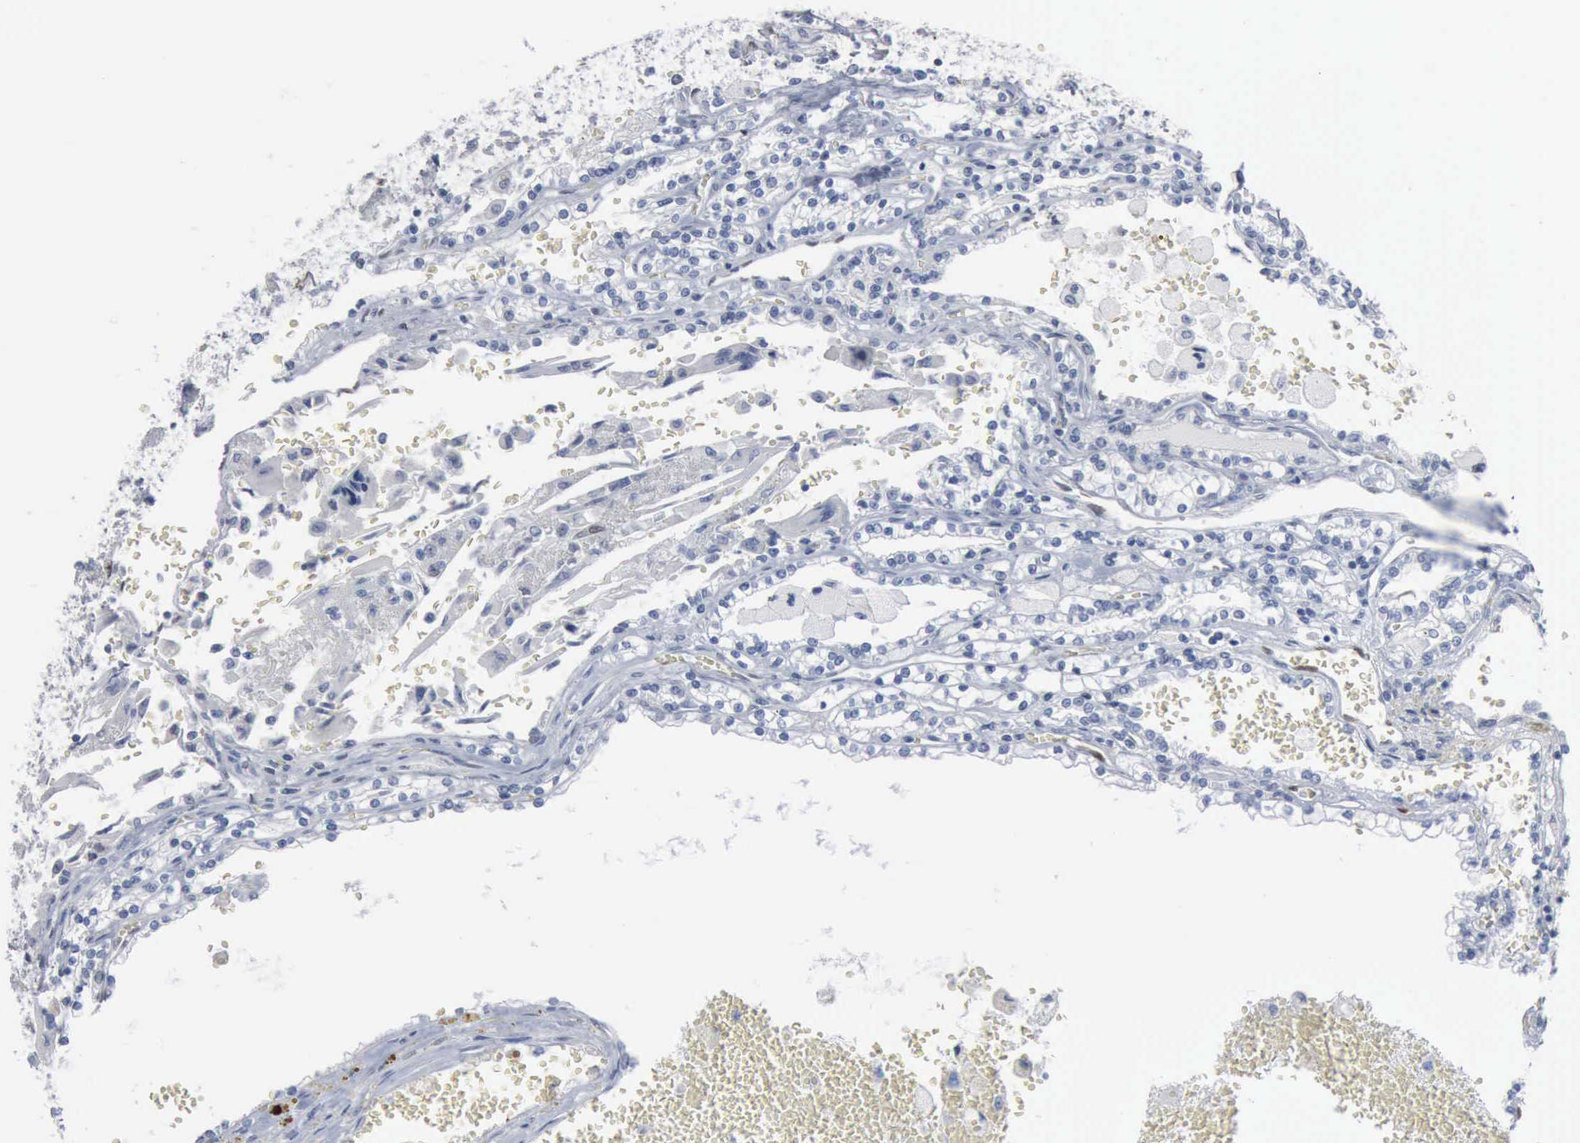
{"staining": {"intensity": "negative", "quantity": "none", "location": "none"}, "tissue": "renal cancer", "cell_type": "Tumor cells", "image_type": "cancer", "snomed": [{"axis": "morphology", "description": "Adenocarcinoma, NOS"}, {"axis": "topography", "description": "Kidney"}], "caption": "Tumor cells show no significant protein staining in adenocarcinoma (renal).", "gene": "FGF2", "patient": {"sex": "female", "age": 56}}